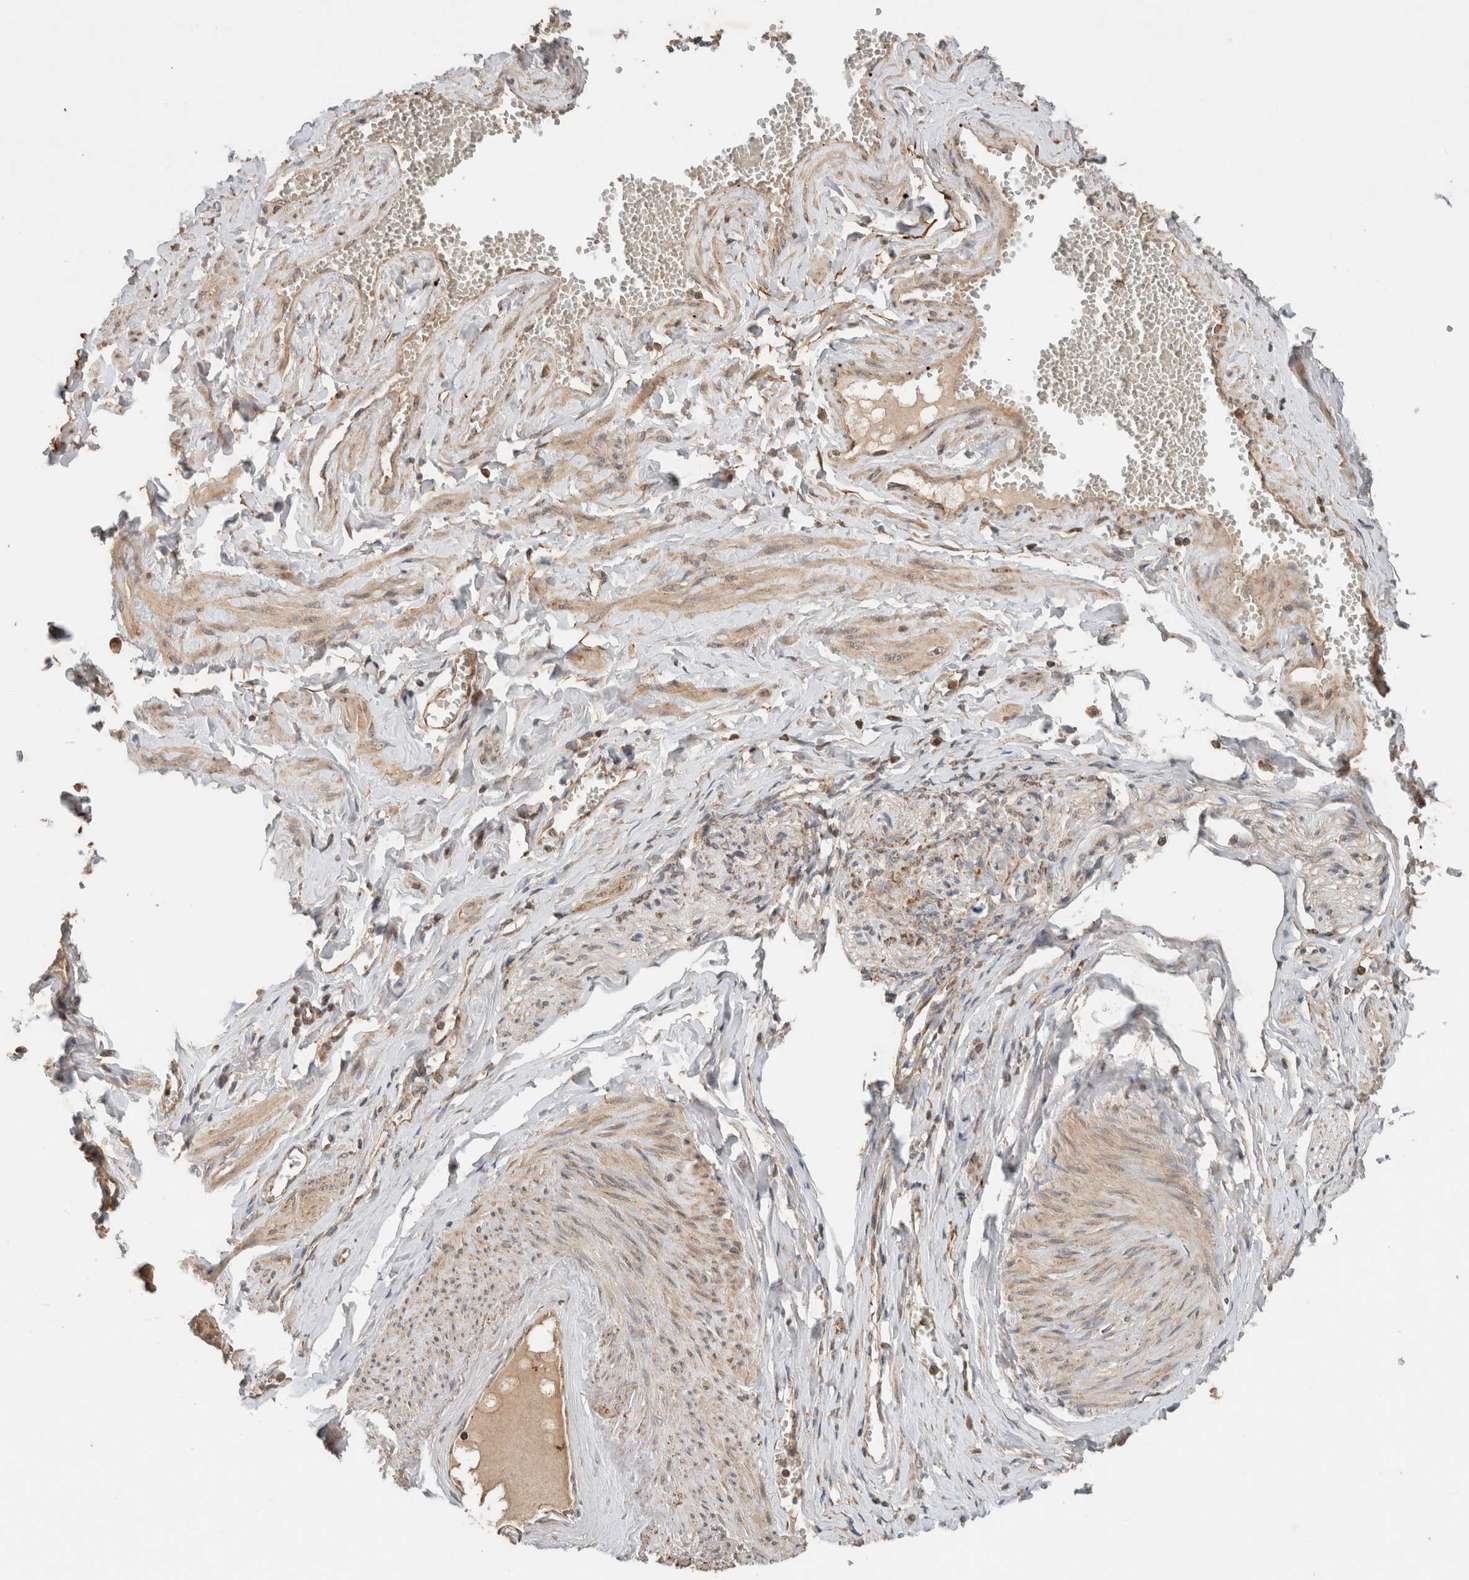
{"staining": {"intensity": "moderate", "quantity": ">75%", "location": "cytoplasmic/membranous"}, "tissue": "adipose tissue", "cell_type": "Adipocytes", "image_type": "normal", "snomed": [{"axis": "morphology", "description": "Normal tissue, NOS"}, {"axis": "topography", "description": "Vascular tissue"}, {"axis": "topography", "description": "Fallopian tube"}, {"axis": "topography", "description": "Ovary"}], "caption": "A high-resolution photomicrograph shows immunohistochemistry (IHC) staining of normal adipose tissue, which displays moderate cytoplasmic/membranous expression in about >75% of adipocytes. Immunohistochemistry stains the protein of interest in brown and the nuclei are stained blue.", "gene": "EIF2B3", "patient": {"sex": "female", "age": 67}}